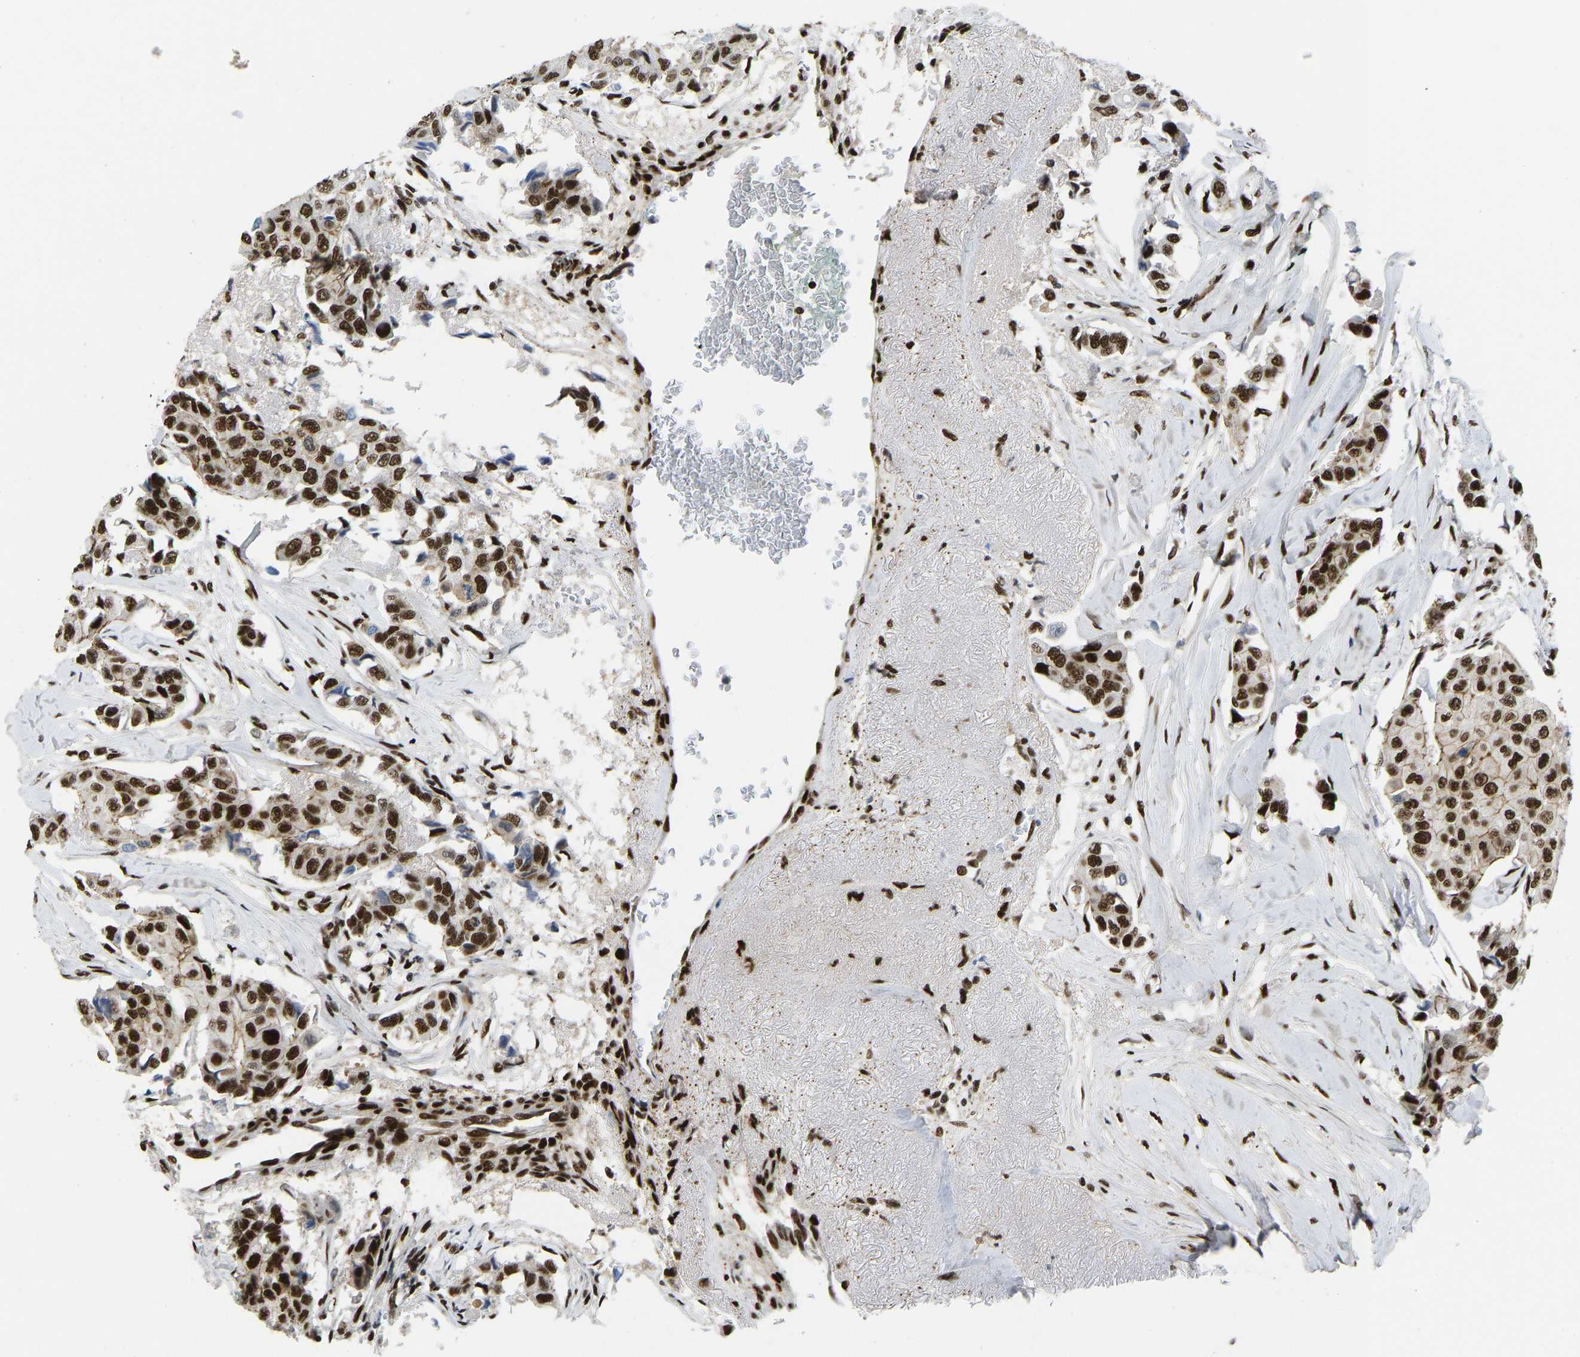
{"staining": {"intensity": "strong", "quantity": ">75%", "location": "nuclear"}, "tissue": "breast cancer", "cell_type": "Tumor cells", "image_type": "cancer", "snomed": [{"axis": "morphology", "description": "Duct carcinoma"}, {"axis": "topography", "description": "Breast"}], "caption": "Immunohistochemistry (IHC) of invasive ductal carcinoma (breast) shows high levels of strong nuclear expression in approximately >75% of tumor cells.", "gene": "FOXK1", "patient": {"sex": "female", "age": 80}}